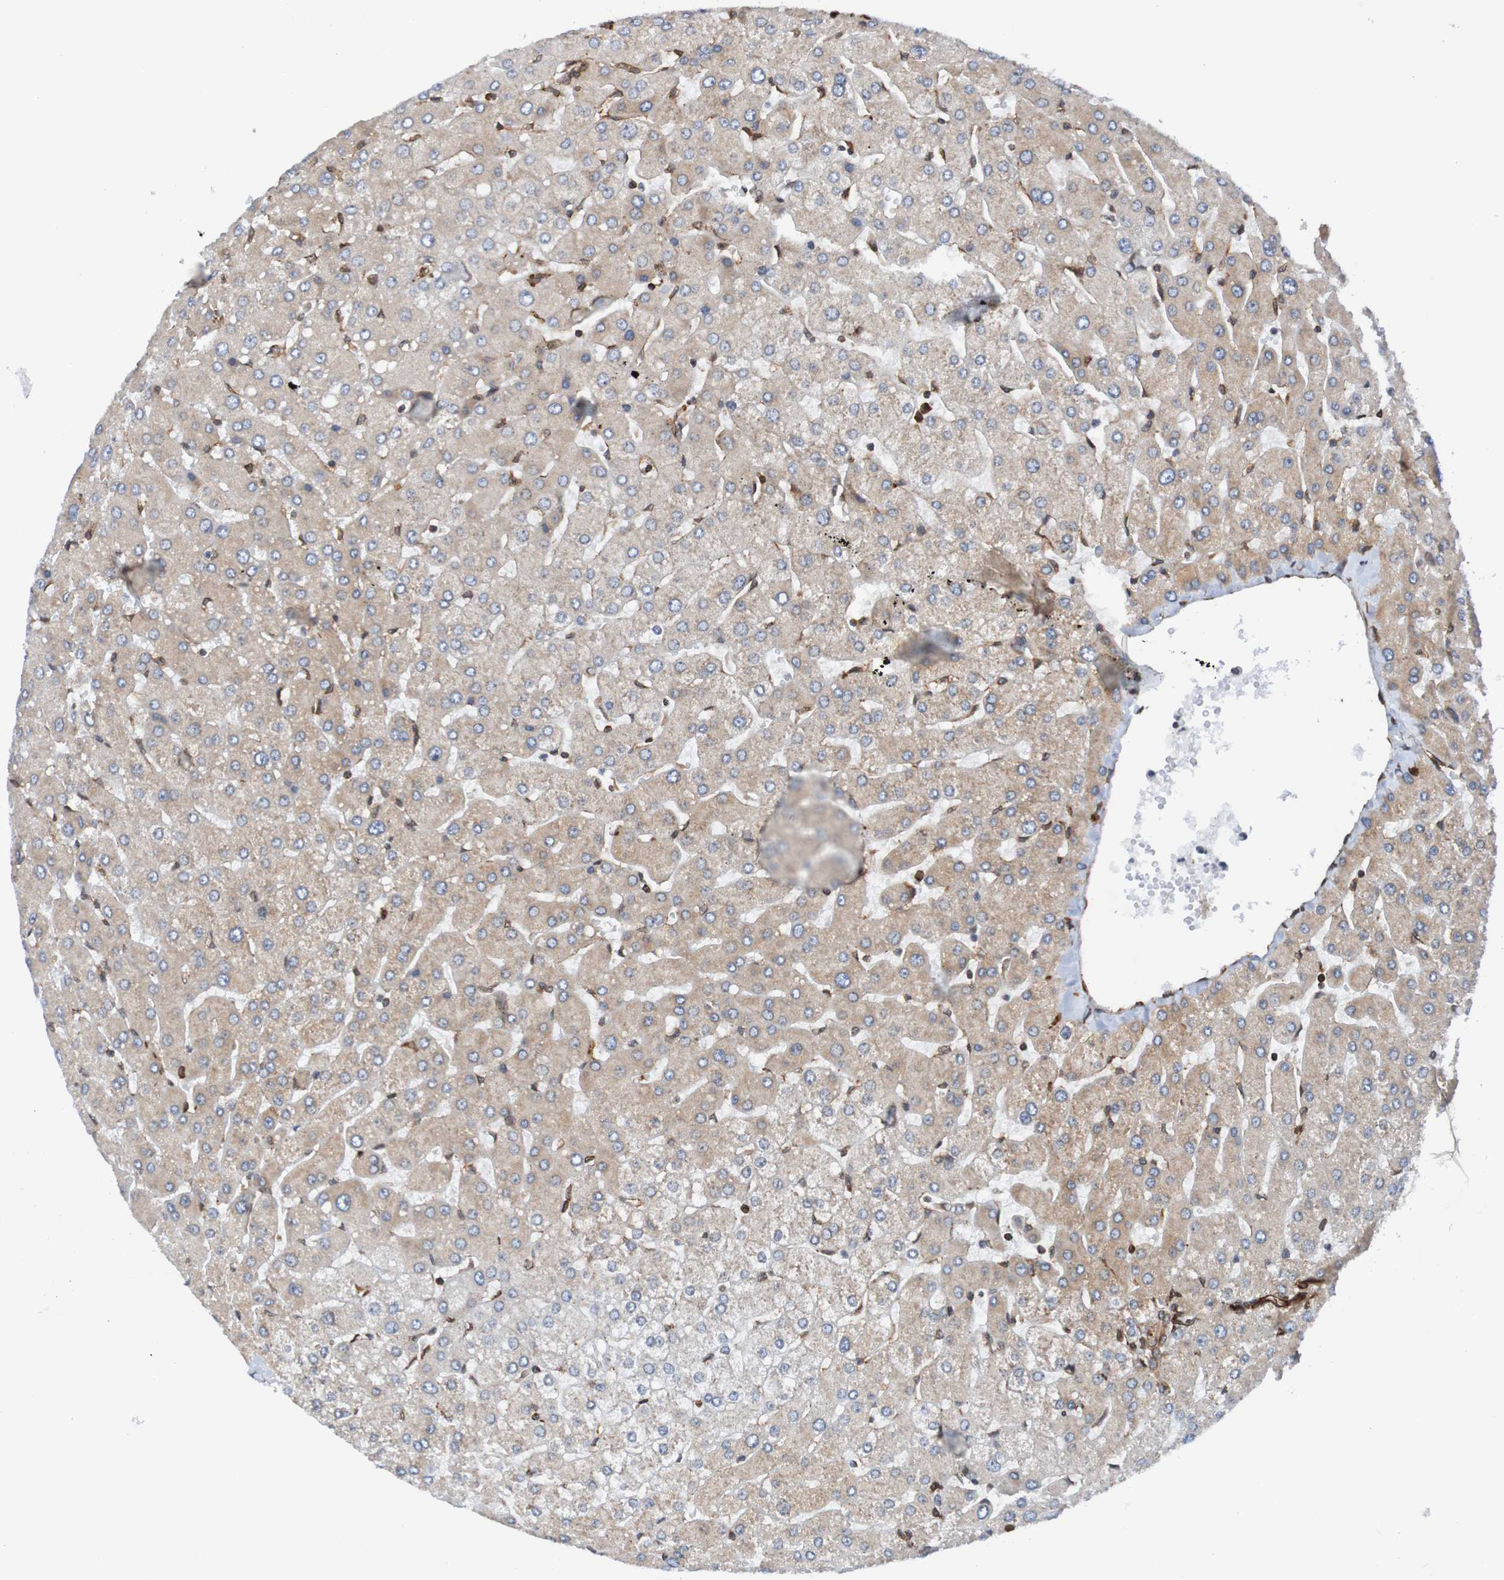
{"staining": {"intensity": "strong", "quantity": "25%-75%", "location": "cytoplasmic/membranous"}, "tissue": "liver", "cell_type": "Cholangiocytes", "image_type": "normal", "snomed": [{"axis": "morphology", "description": "Normal tissue, NOS"}, {"axis": "topography", "description": "Liver"}], "caption": "Immunohistochemistry (IHC) of unremarkable human liver displays high levels of strong cytoplasmic/membranous positivity in about 25%-75% of cholangiocytes. Nuclei are stained in blue.", "gene": "TMEM109", "patient": {"sex": "male", "age": 55}}